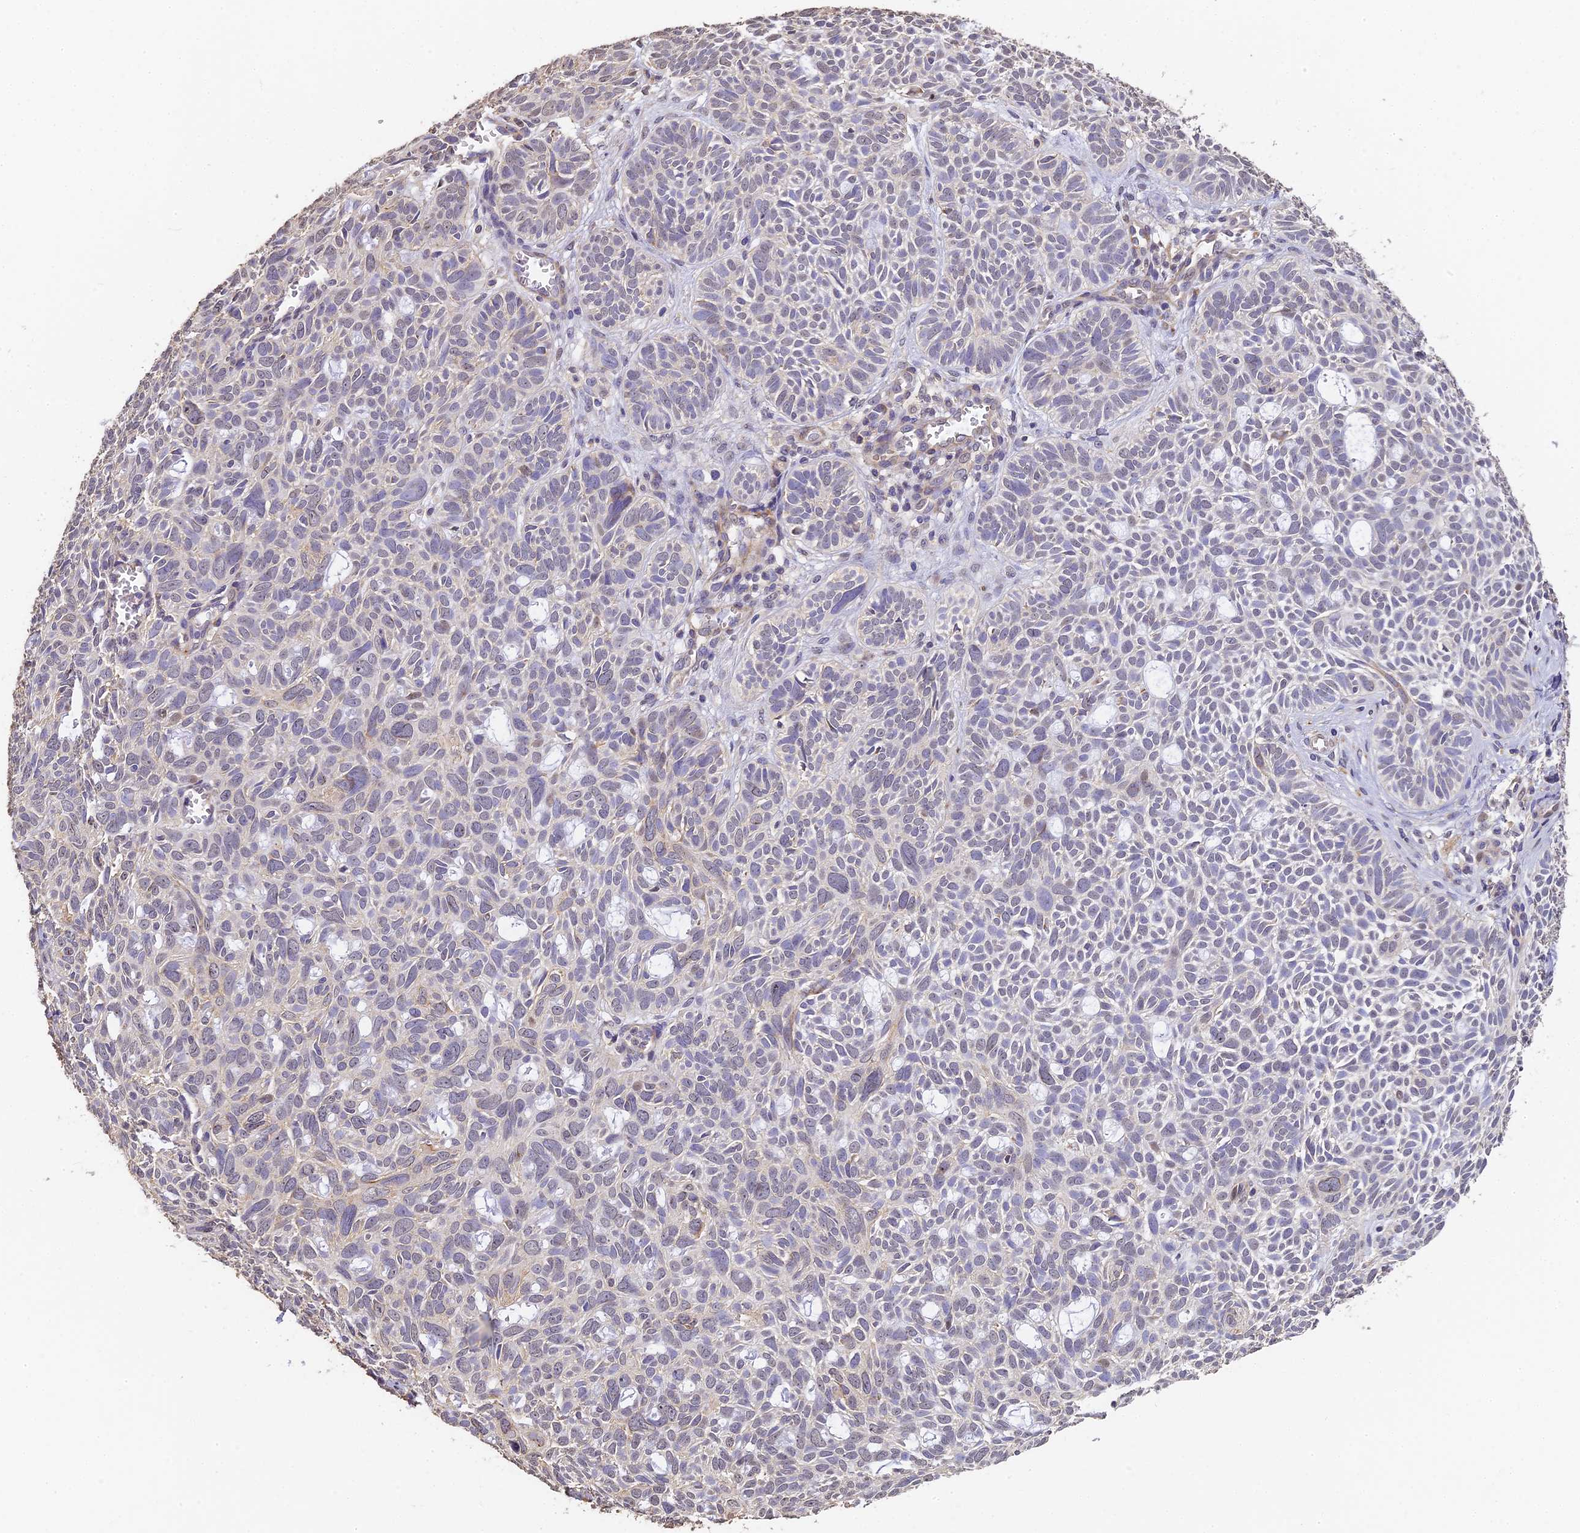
{"staining": {"intensity": "negative", "quantity": "none", "location": "none"}, "tissue": "skin cancer", "cell_type": "Tumor cells", "image_type": "cancer", "snomed": [{"axis": "morphology", "description": "Basal cell carcinoma"}, {"axis": "topography", "description": "Skin"}], "caption": "Tumor cells are negative for brown protein staining in skin cancer (basal cell carcinoma).", "gene": "SLC11A1", "patient": {"sex": "male", "age": 69}}